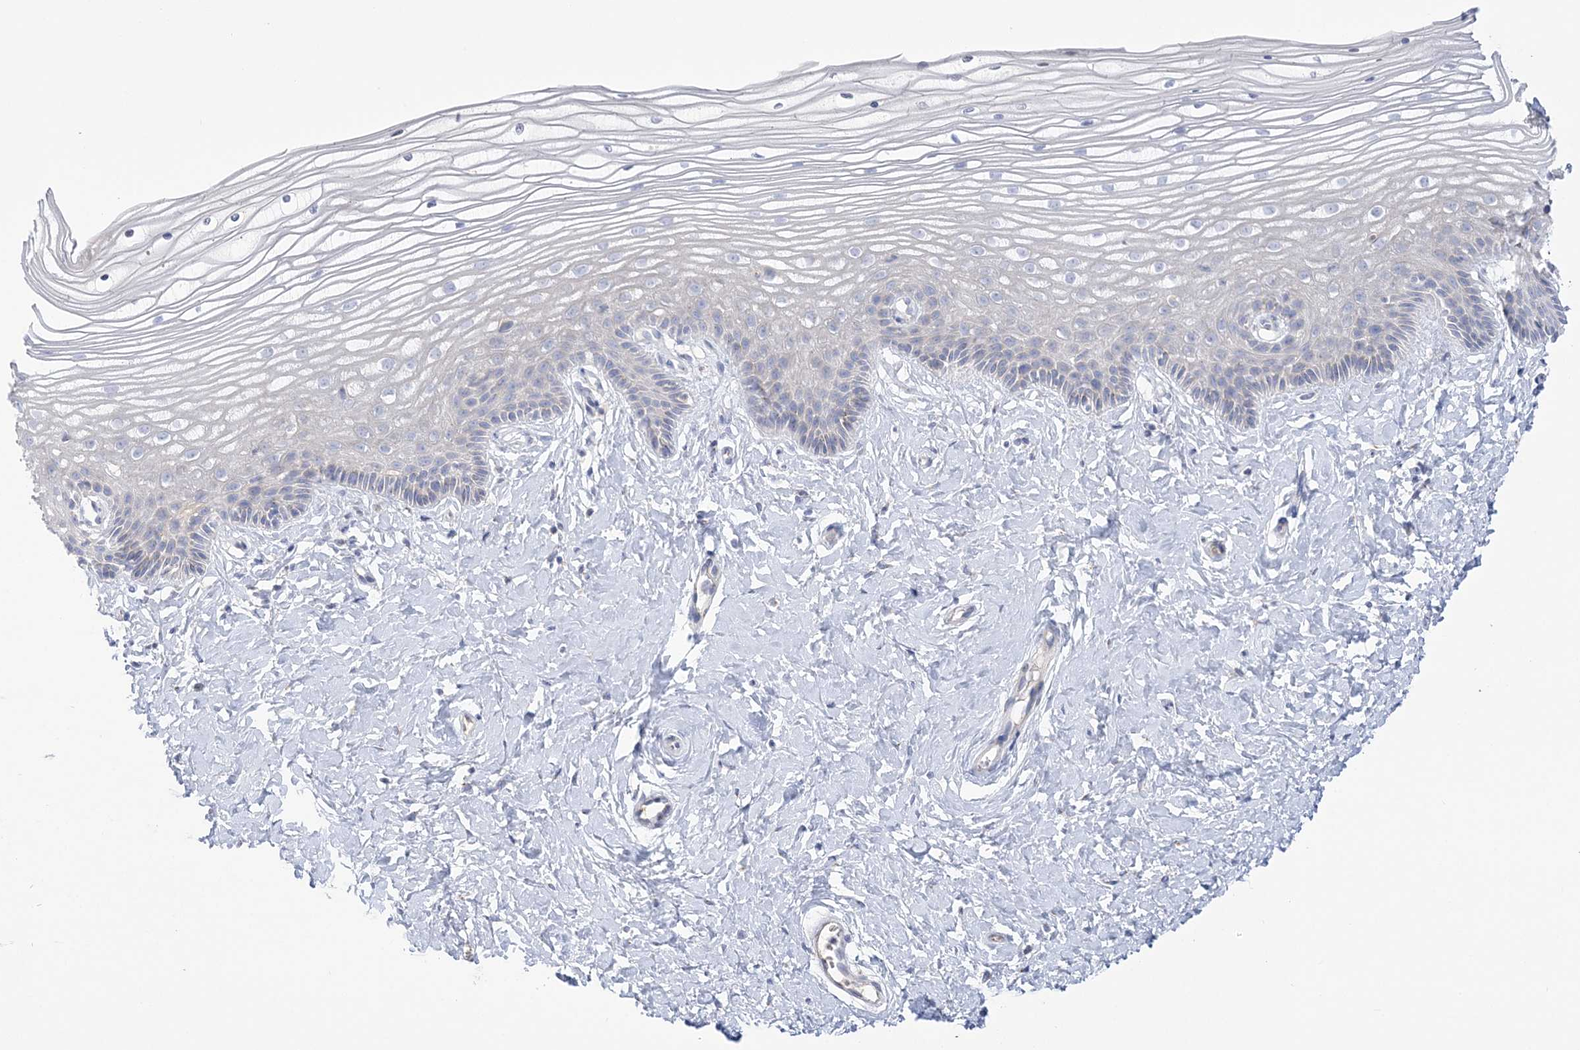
{"staining": {"intensity": "negative", "quantity": "none", "location": "none"}, "tissue": "vagina", "cell_type": "Squamous epithelial cells", "image_type": "normal", "snomed": [{"axis": "morphology", "description": "Normal tissue, NOS"}, {"axis": "topography", "description": "Vagina"}, {"axis": "topography", "description": "Cervix"}], "caption": "Vagina stained for a protein using immunohistochemistry reveals no staining squamous epithelial cells.", "gene": "SEMA3D", "patient": {"sex": "female", "age": 40}}